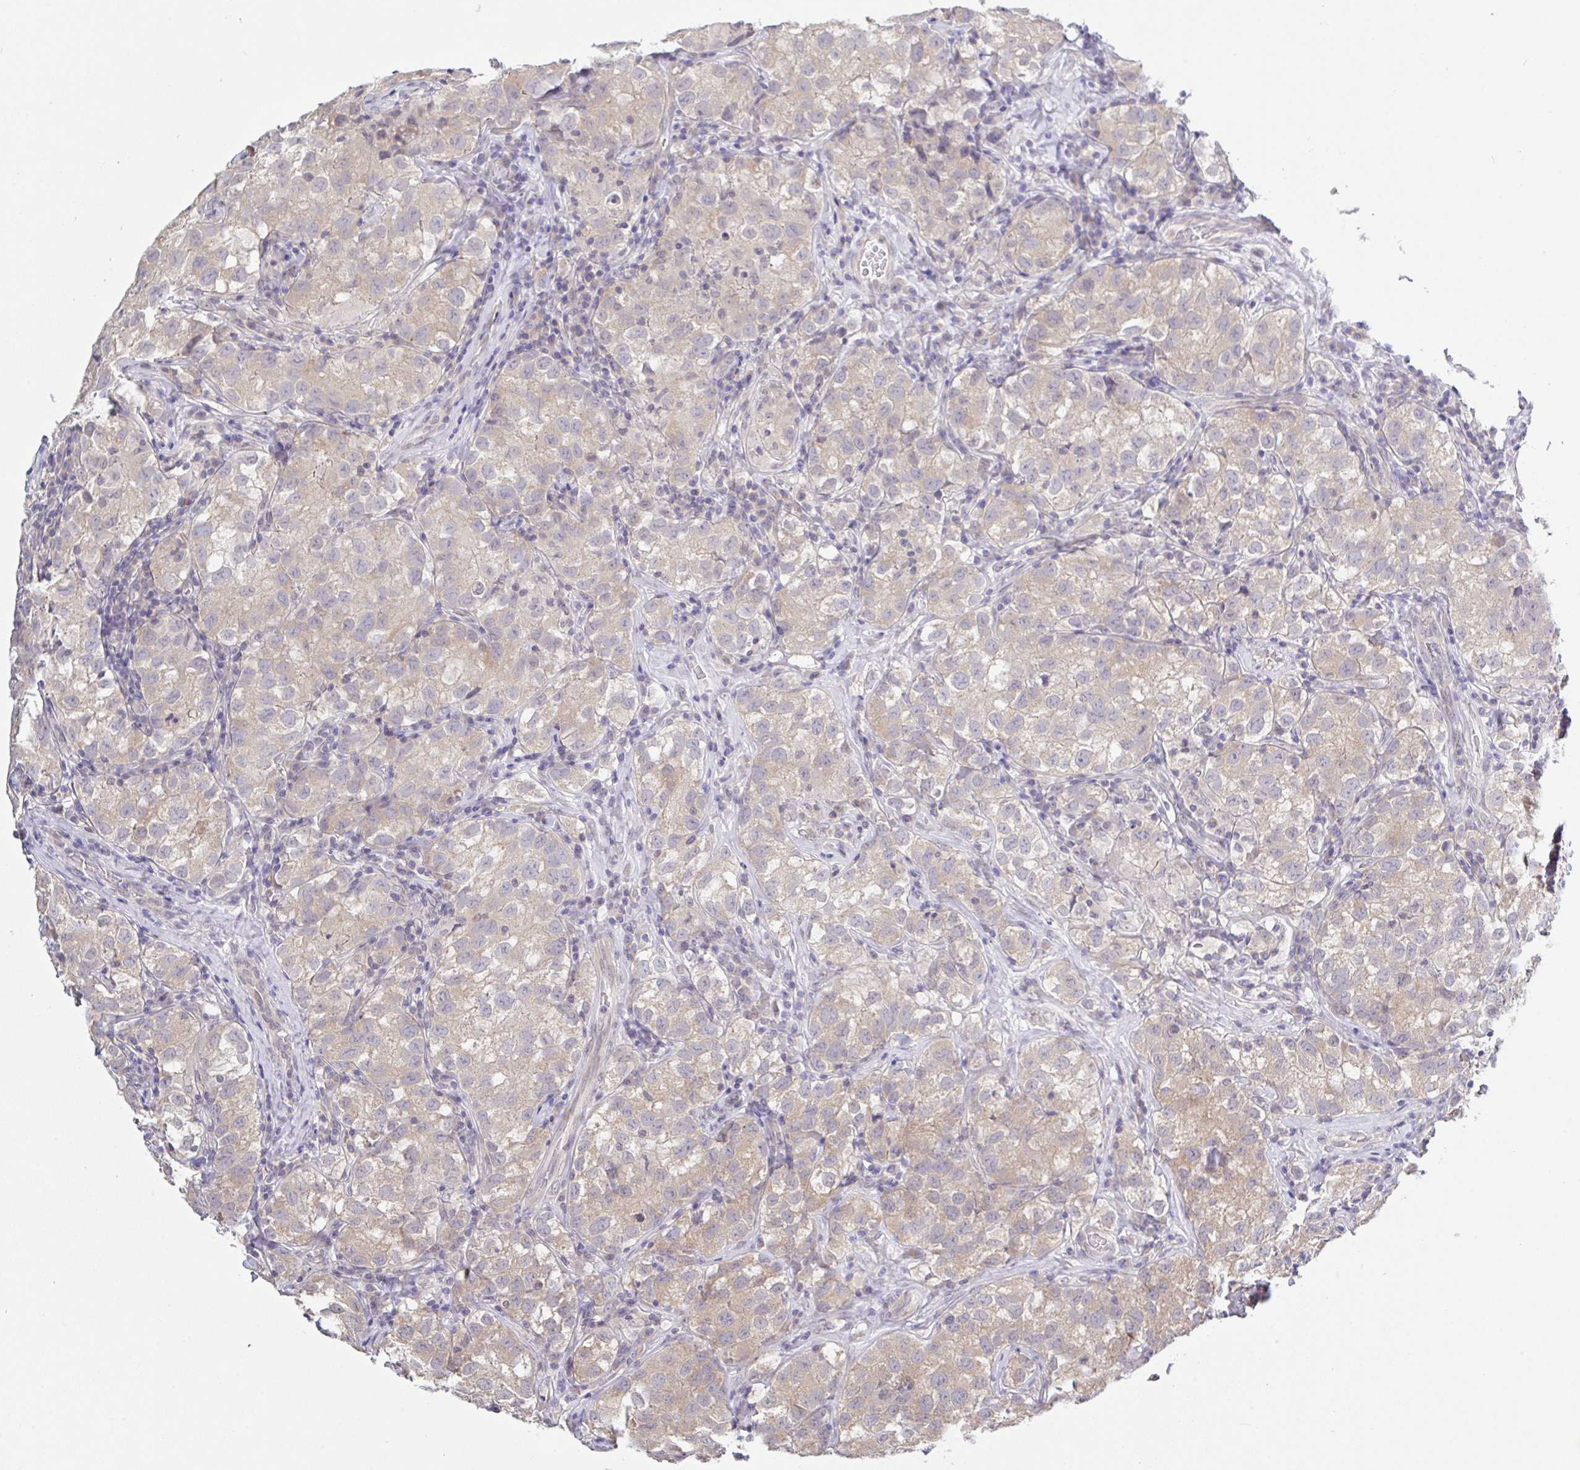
{"staining": {"intensity": "weak", "quantity": "25%-75%", "location": "cytoplasmic/membranous"}, "tissue": "testis cancer", "cell_type": "Tumor cells", "image_type": "cancer", "snomed": [{"axis": "morphology", "description": "Seminoma, NOS"}, {"axis": "morphology", "description": "Carcinoma, Embryonal, NOS"}, {"axis": "topography", "description": "Testis"}], "caption": "The immunohistochemical stain shows weak cytoplasmic/membranous staining in tumor cells of testis cancer tissue. The protein of interest is stained brown, and the nuclei are stained in blue (DAB (3,3'-diaminobenzidine) IHC with brightfield microscopy, high magnification).", "gene": "HYPK", "patient": {"sex": "male", "age": 43}}